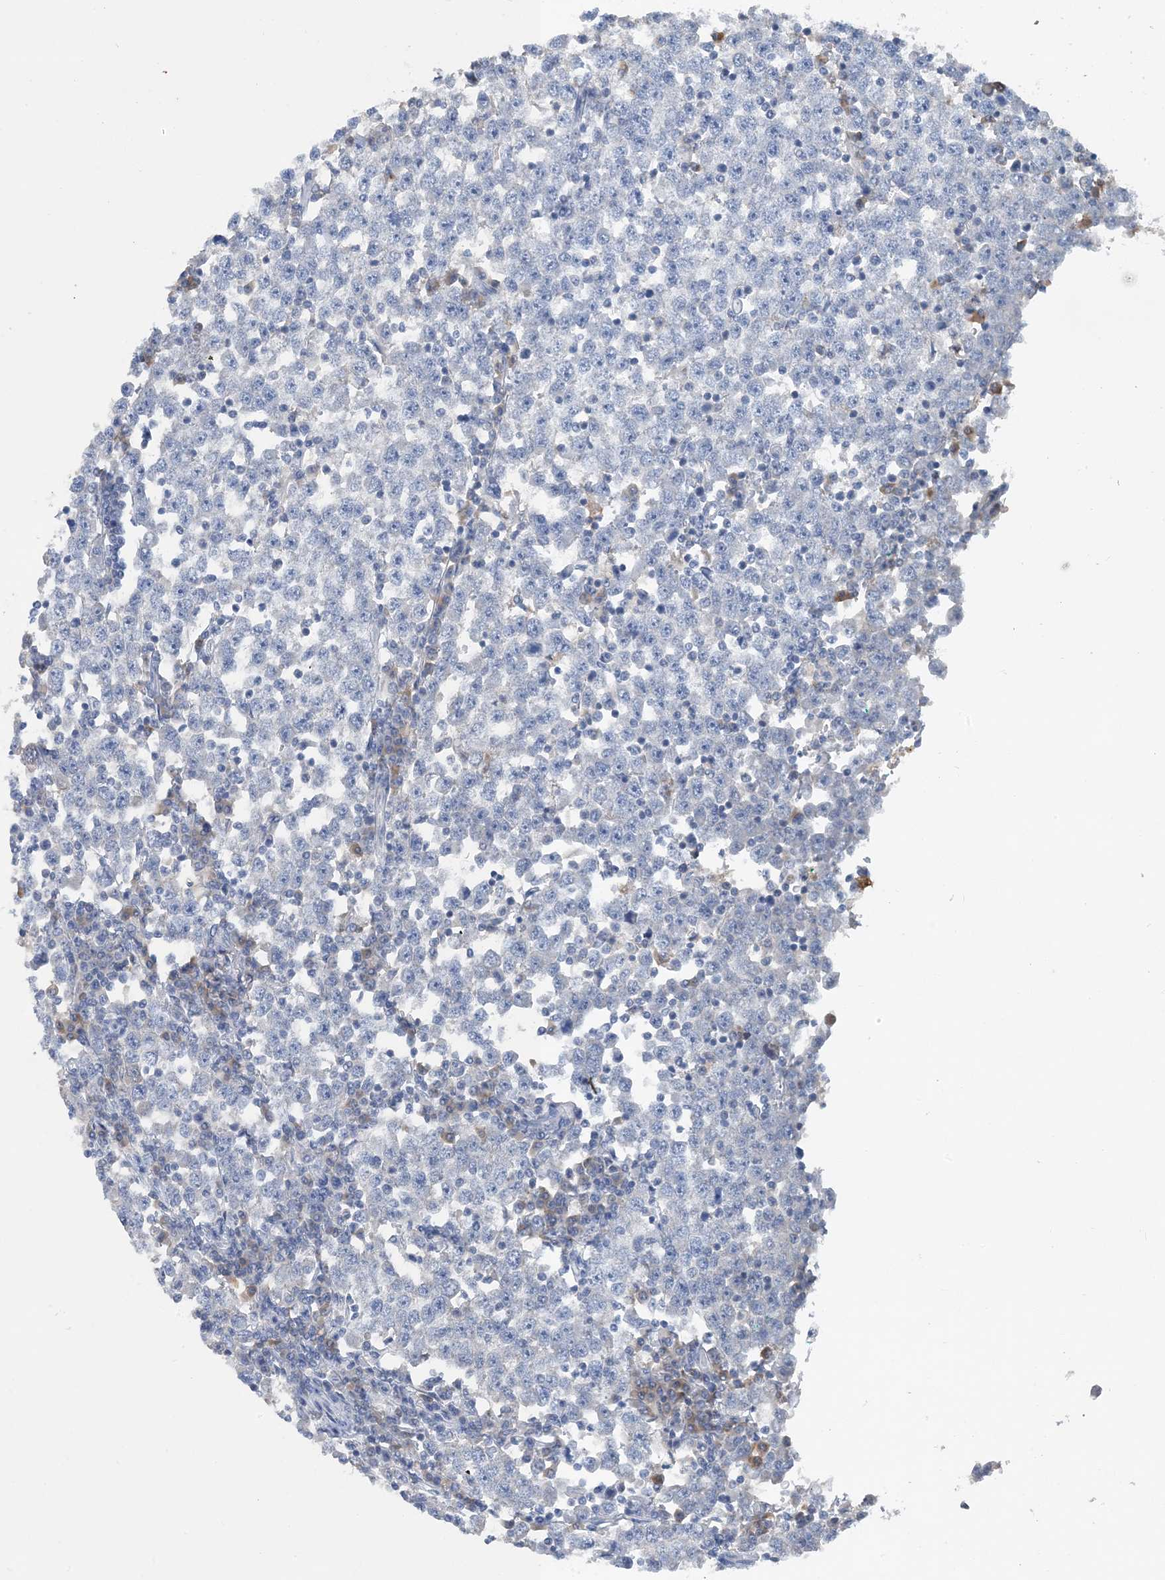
{"staining": {"intensity": "negative", "quantity": "none", "location": "none"}, "tissue": "testis cancer", "cell_type": "Tumor cells", "image_type": "cancer", "snomed": [{"axis": "morphology", "description": "Seminoma, NOS"}, {"axis": "topography", "description": "Testis"}], "caption": "Human testis seminoma stained for a protein using immunohistochemistry (IHC) exhibits no positivity in tumor cells.", "gene": "CTRL", "patient": {"sex": "male", "age": 65}}